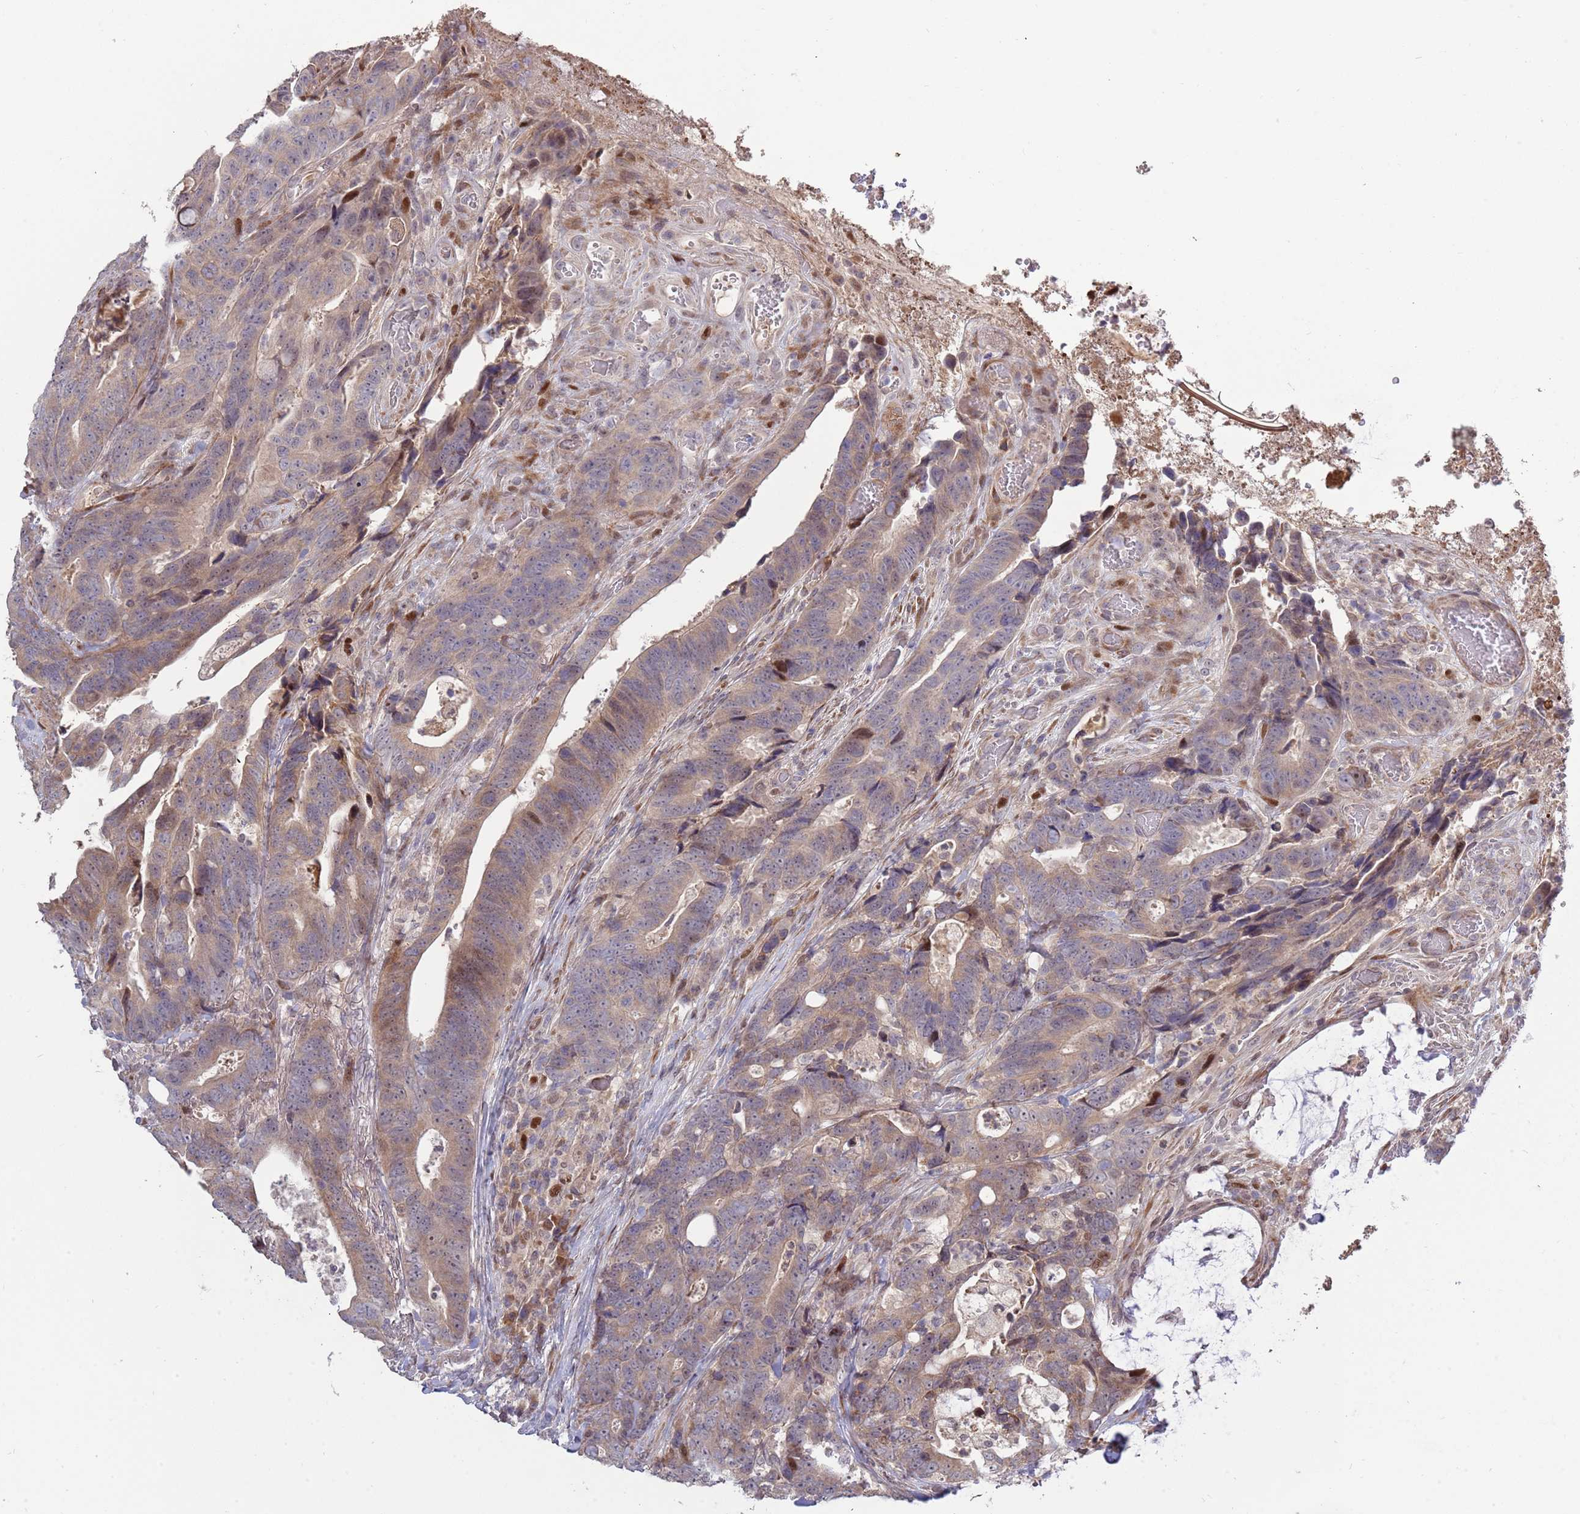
{"staining": {"intensity": "weak", "quantity": ">75%", "location": "cytoplasmic/membranous,nuclear"}, "tissue": "colorectal cancer", "cell_type": "Tumor cells", "image_type": "cancer", "snomed": [{"axis": "morphology", "description": "Adenocarcinoma, NOS"}, {"axis": "topography", "description": "Colon"}], "caption": "Protein expression analysis of colorectal cancer shows weak cytoplasmic/membranous and nuclear positivity in about >75% of tumor cells. The protein of interest is stained brown, and the nuclei are stained in blue (DAB (3,3'-diaminobenzidine) IHC with brightfield microscopy, high magnification).", "gene": "SYNDIG1L", "patient": {"sex": "female", "age": 82}}